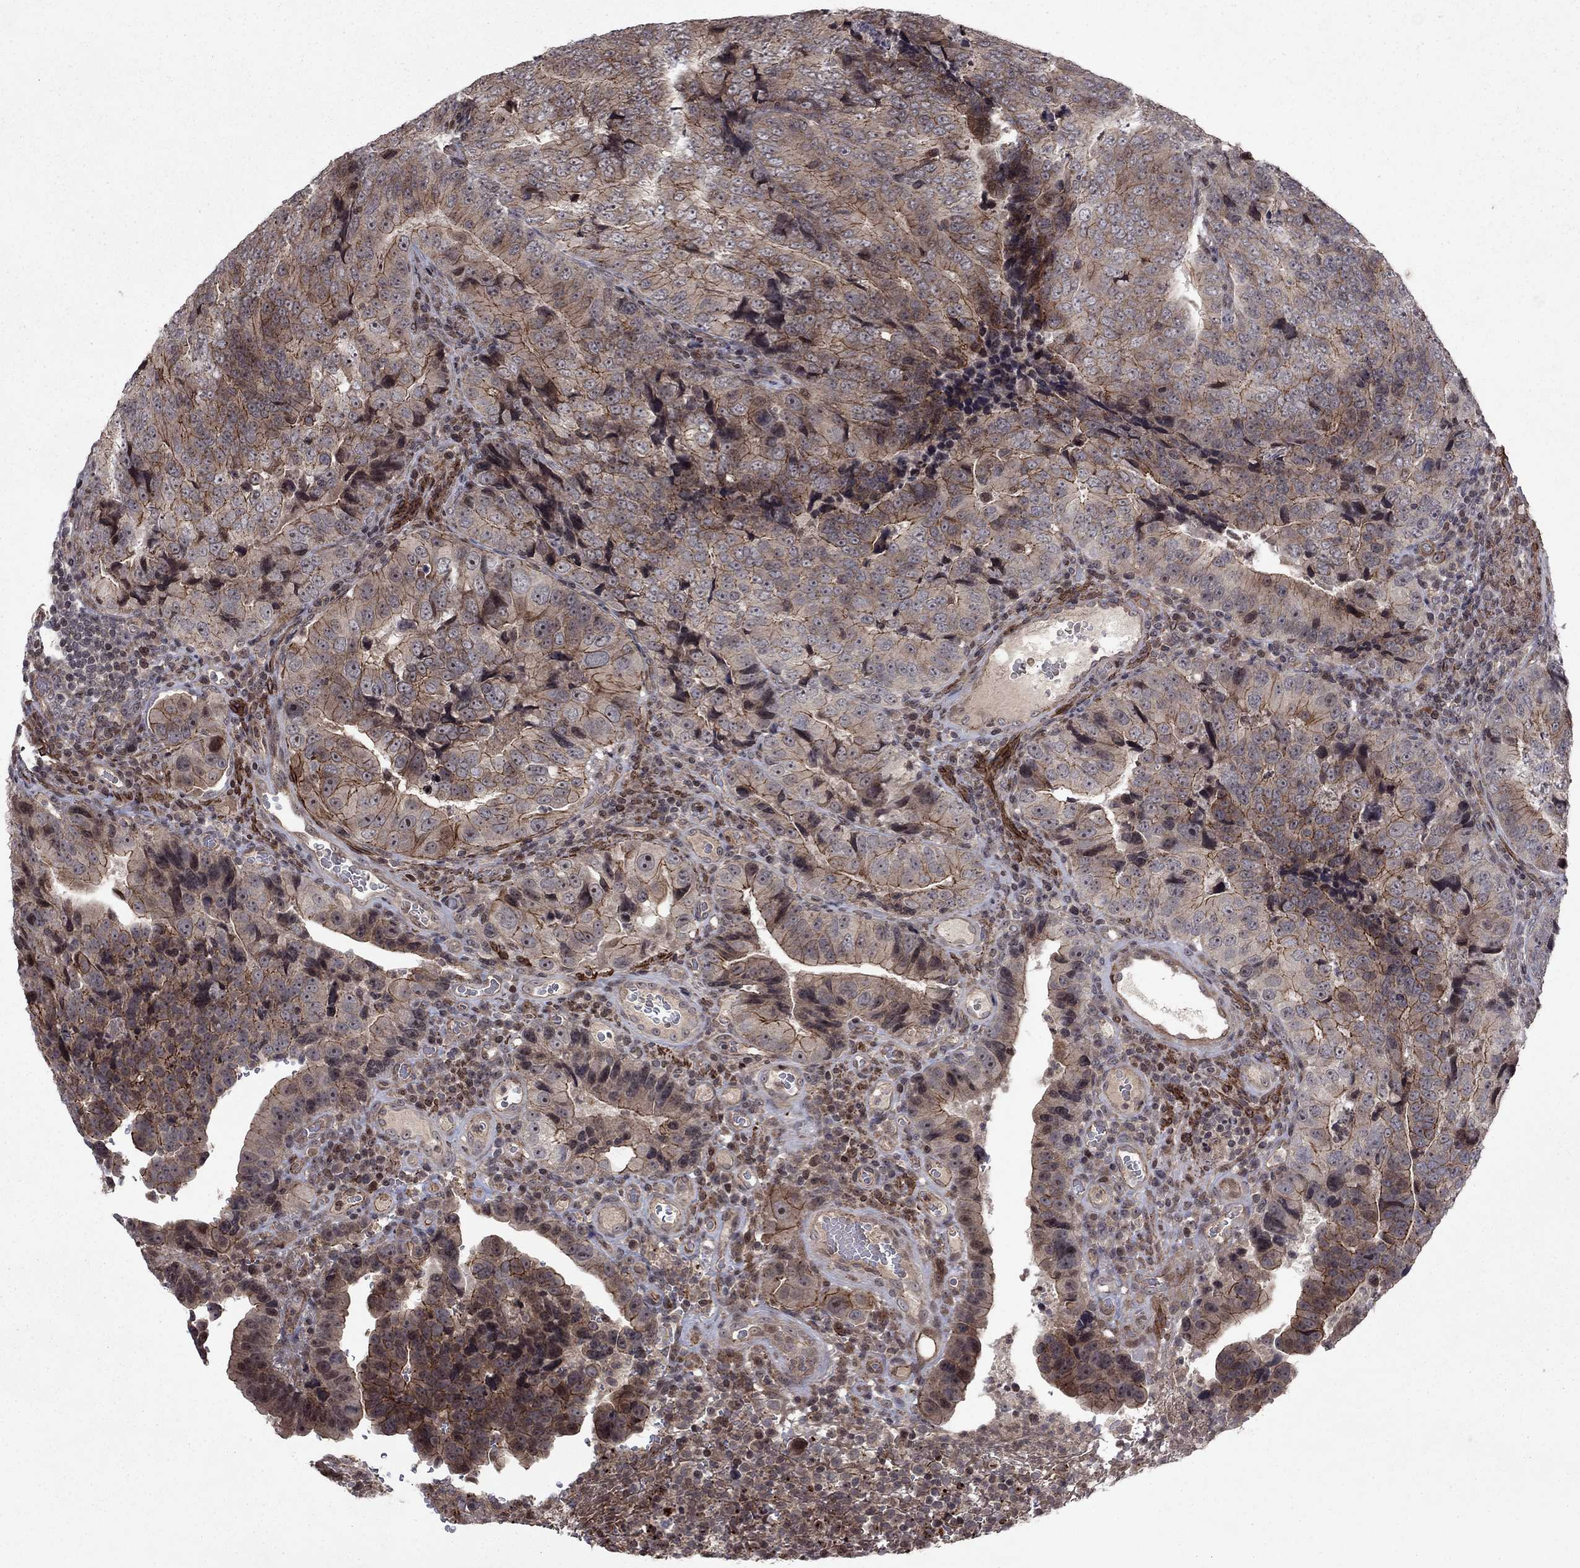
{"staining": {"intensity": "moderate", "quantity": "<25%", "location": "cytoplasmic/membranous"}, "tissue": "colorectal cancer", "cell_type": "Tumor cells", "image_type": "cancer", "snomed": [{"axis": "morphology", "description": "Adenocarcinoma, NOS"}, {"axis": "topography", "description": "Colon"}], "caption": "Protein staining reveals moderate cytoplasmic/membranous expression in about <25% of tumor cells in adenocarcinoma (colorectal). (brown staining indicates protein expression, while blue staining denotes nuclei).", "gene": "SORBS1", "patient": {"sex": "female", "age": 72}}